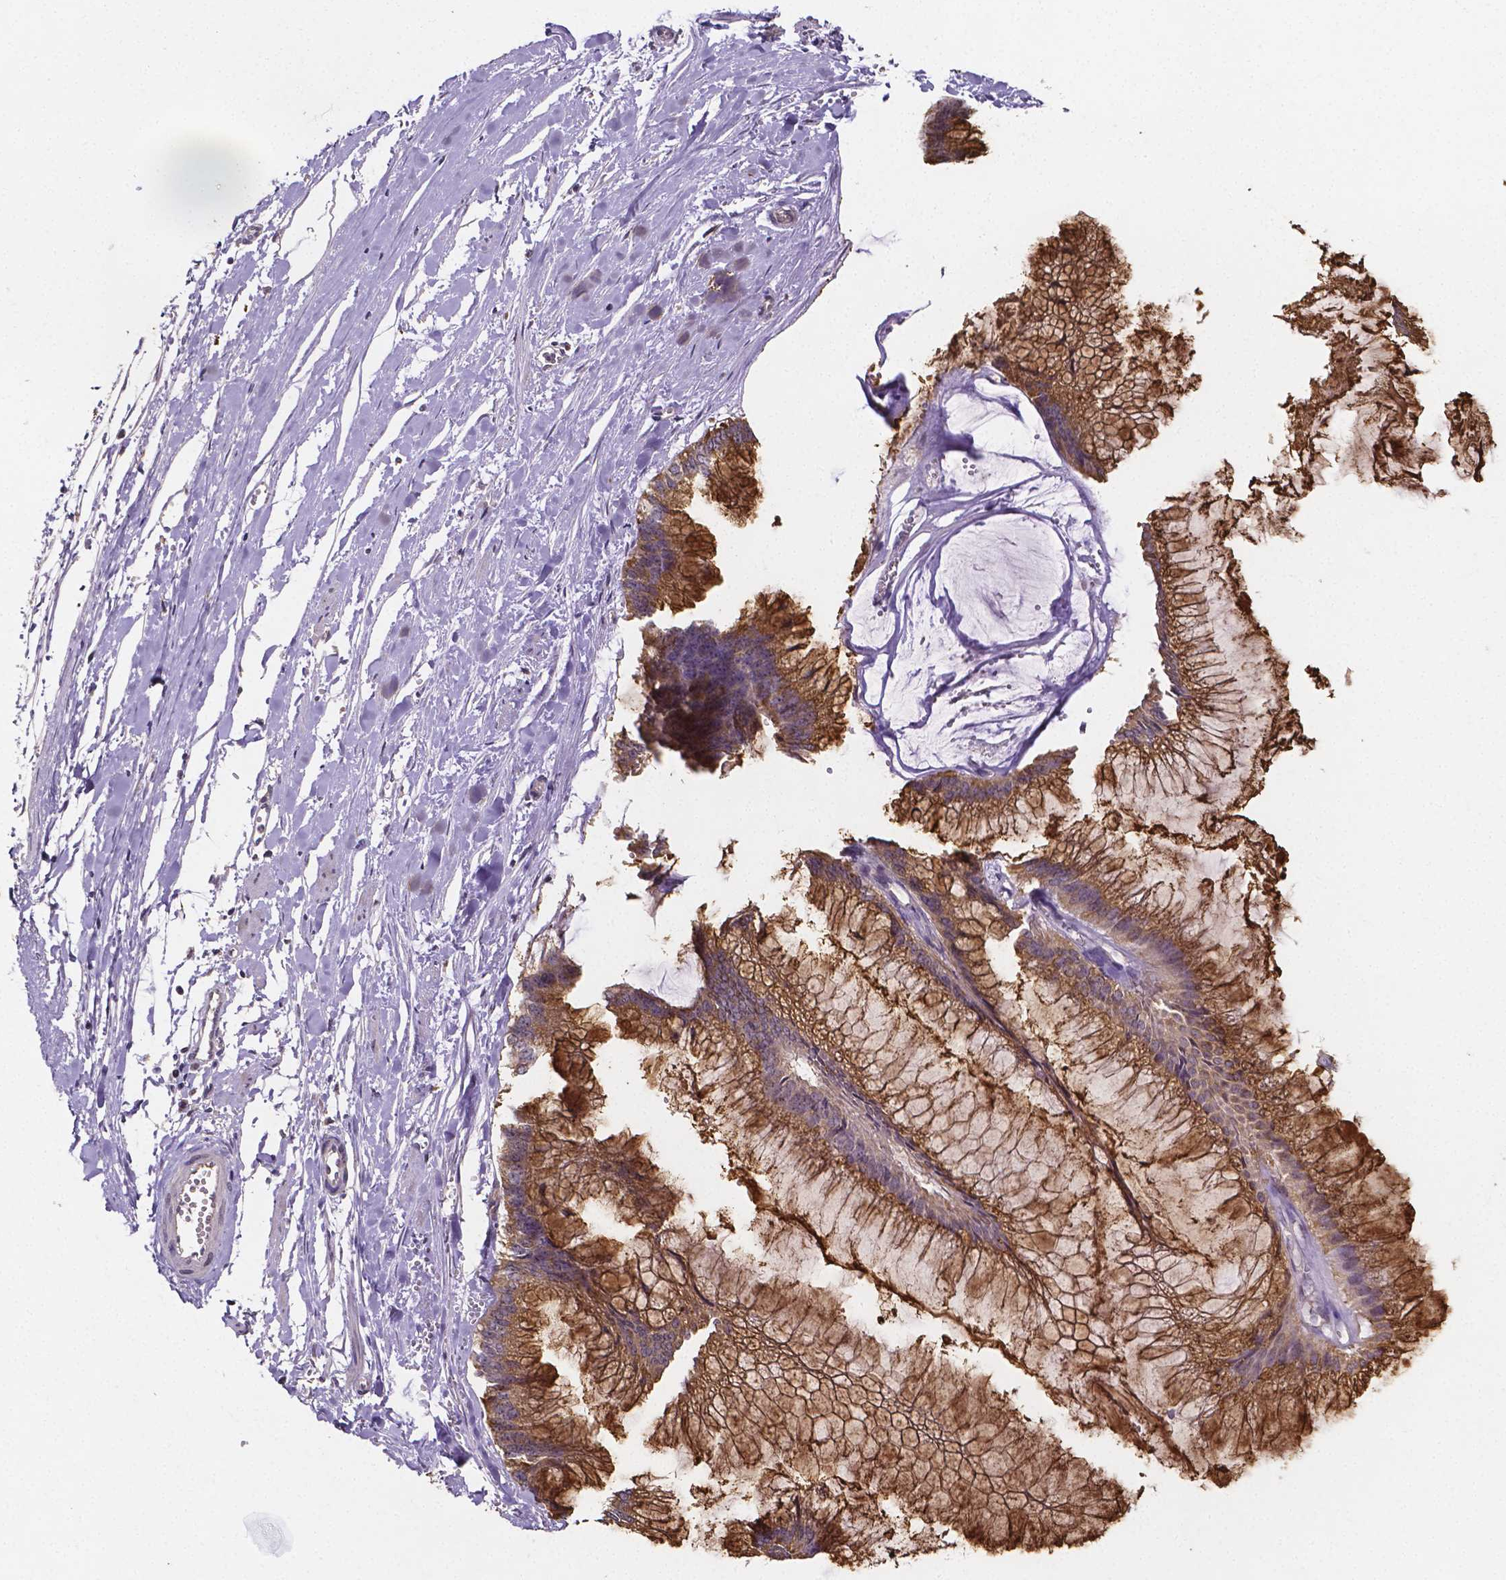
{"staining": {"intensity": "moderate", "quantity": ">75%", "location": "cytoplasmic/membranous"}, "tissue": "ovarian cancer", "cell_type": "Tumor cells", "image_type": "cancer", "snomed": [{"axis": "morphology", "description": "Cystadenocarcinoma, mucinous, NOS"}, {"axis": "topography", "description": "Ovary"}], "caption": "Mucinous cystadenocarcinoma (ovarian) stained for a protein exhibits moderate cytoplasmic/membranous positivity in tumor cells.", "gene": "NRGN", "patient": {"sex": "female", "age": 44}}